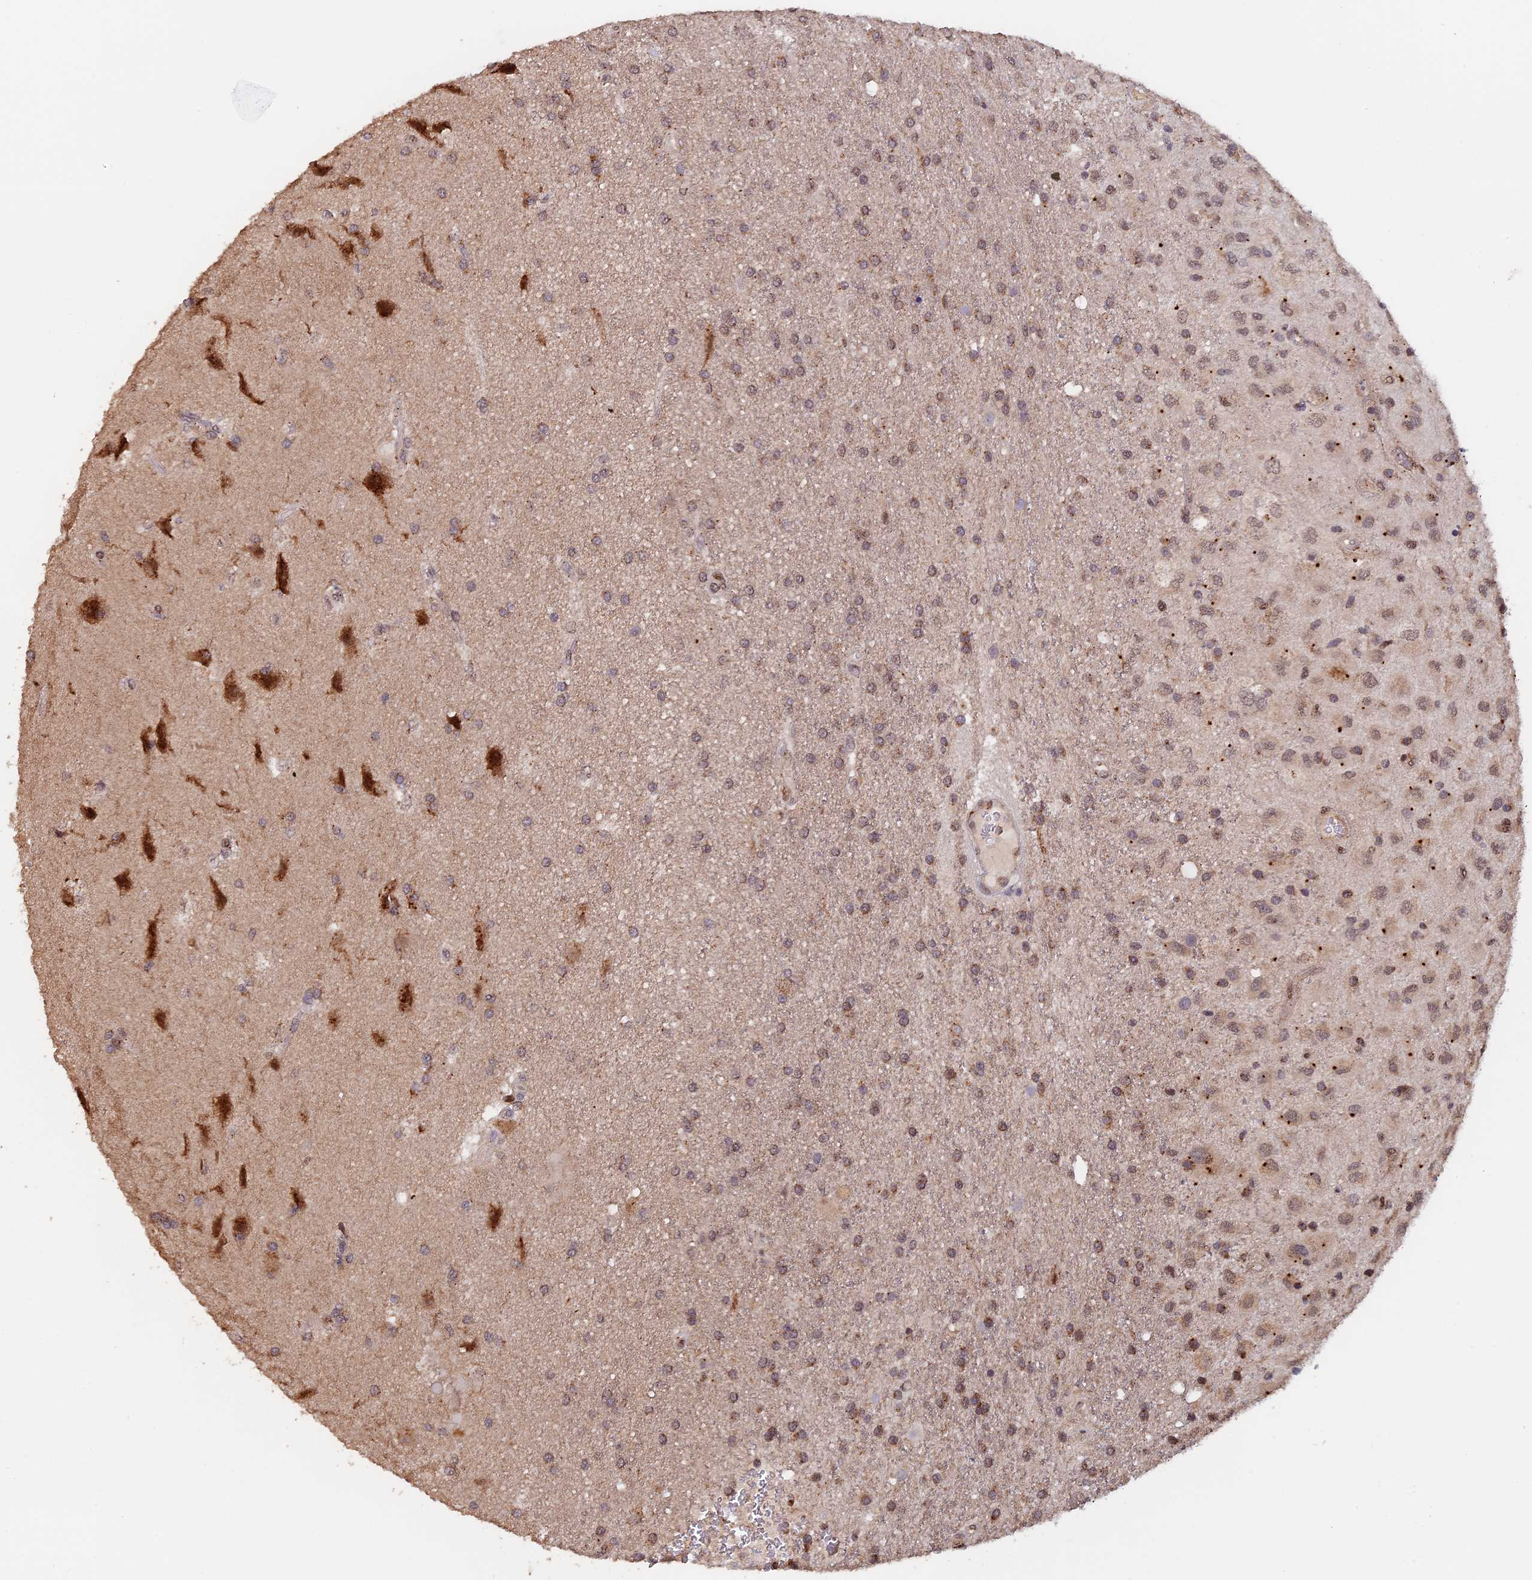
{"staining": {"intensity": "weak", "quantity": ">75%", "location": "cytoplasmic/membranous,nuclear"}, "tissue": "glioma", "cell_type": "Tumor cells", "image_type": "cancer", "snomed": [{"axis": "morphology", "description": "Glioma, malignant, Low grade"}, {"axis": "topography", "description": "Brain"}], "caption": "IHC micrograph of human glioma stained for a protein (brown), which demonstrates low levels of weak cytoplasmic/membranous and nuclear expression in approximately >75% of tumor cells.", "gene": "PIGQ", "patient": {"sex": "male", "age": 66}}